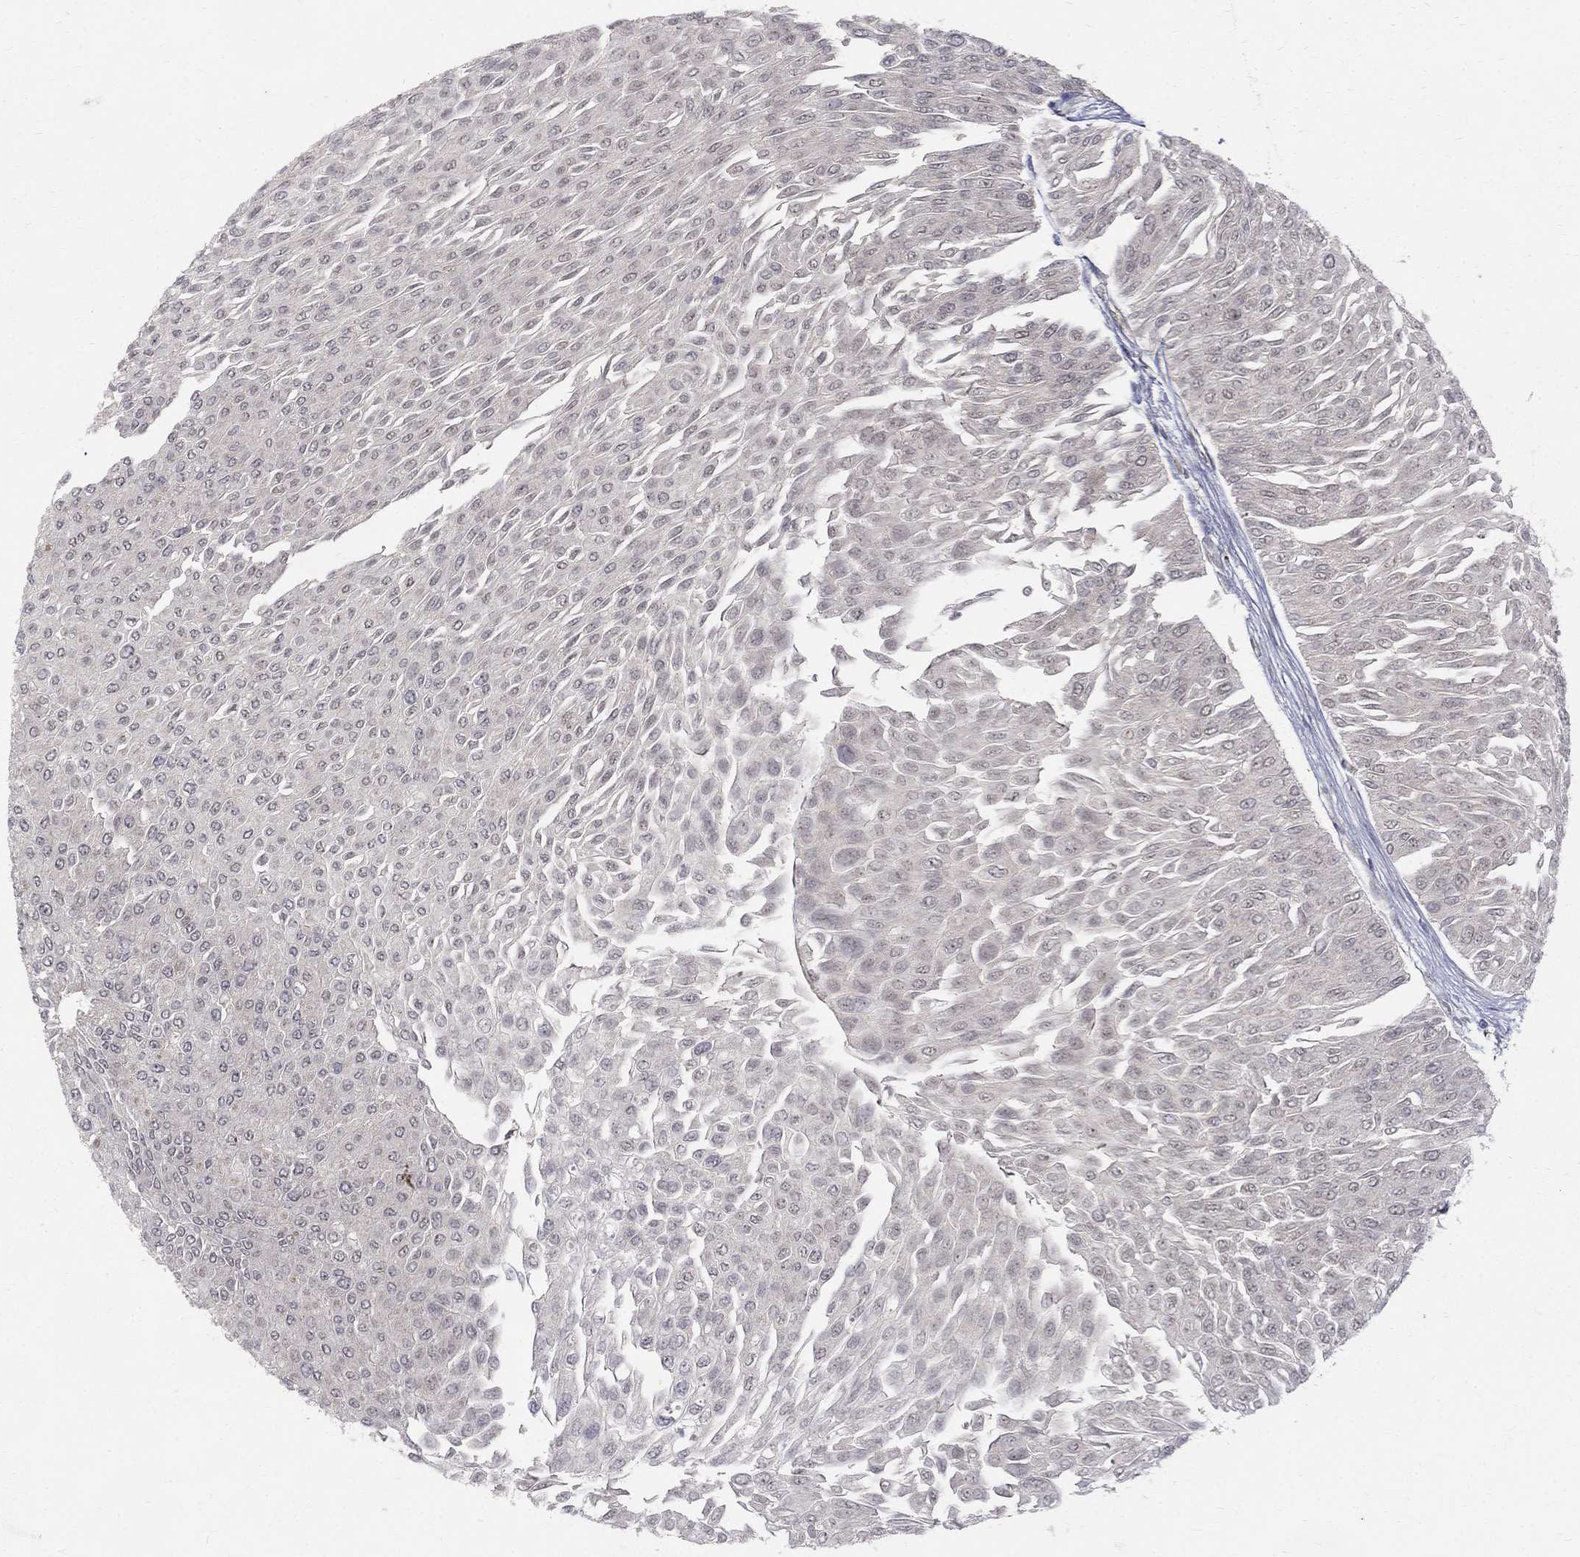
{"staining": {"intensity": "negative", "quantity": "none", "location": "none"}, "tissue": "urothelial cancer", "cell_type": "Tumor cells", "image_type": "cancer", "snomed": [{"axis": "morphology", "description": "Urothelial carcinoma, Low grade"}, {"axis": "topography", "description": "Urinary bladder"}], "caption": "IHC histopathology image of urothelial cancer stained for a protein (brown), which exhibits no positivity in tumor cells.", "gene": "WDR19", "patient": {"sex": "male", "age": 67}}